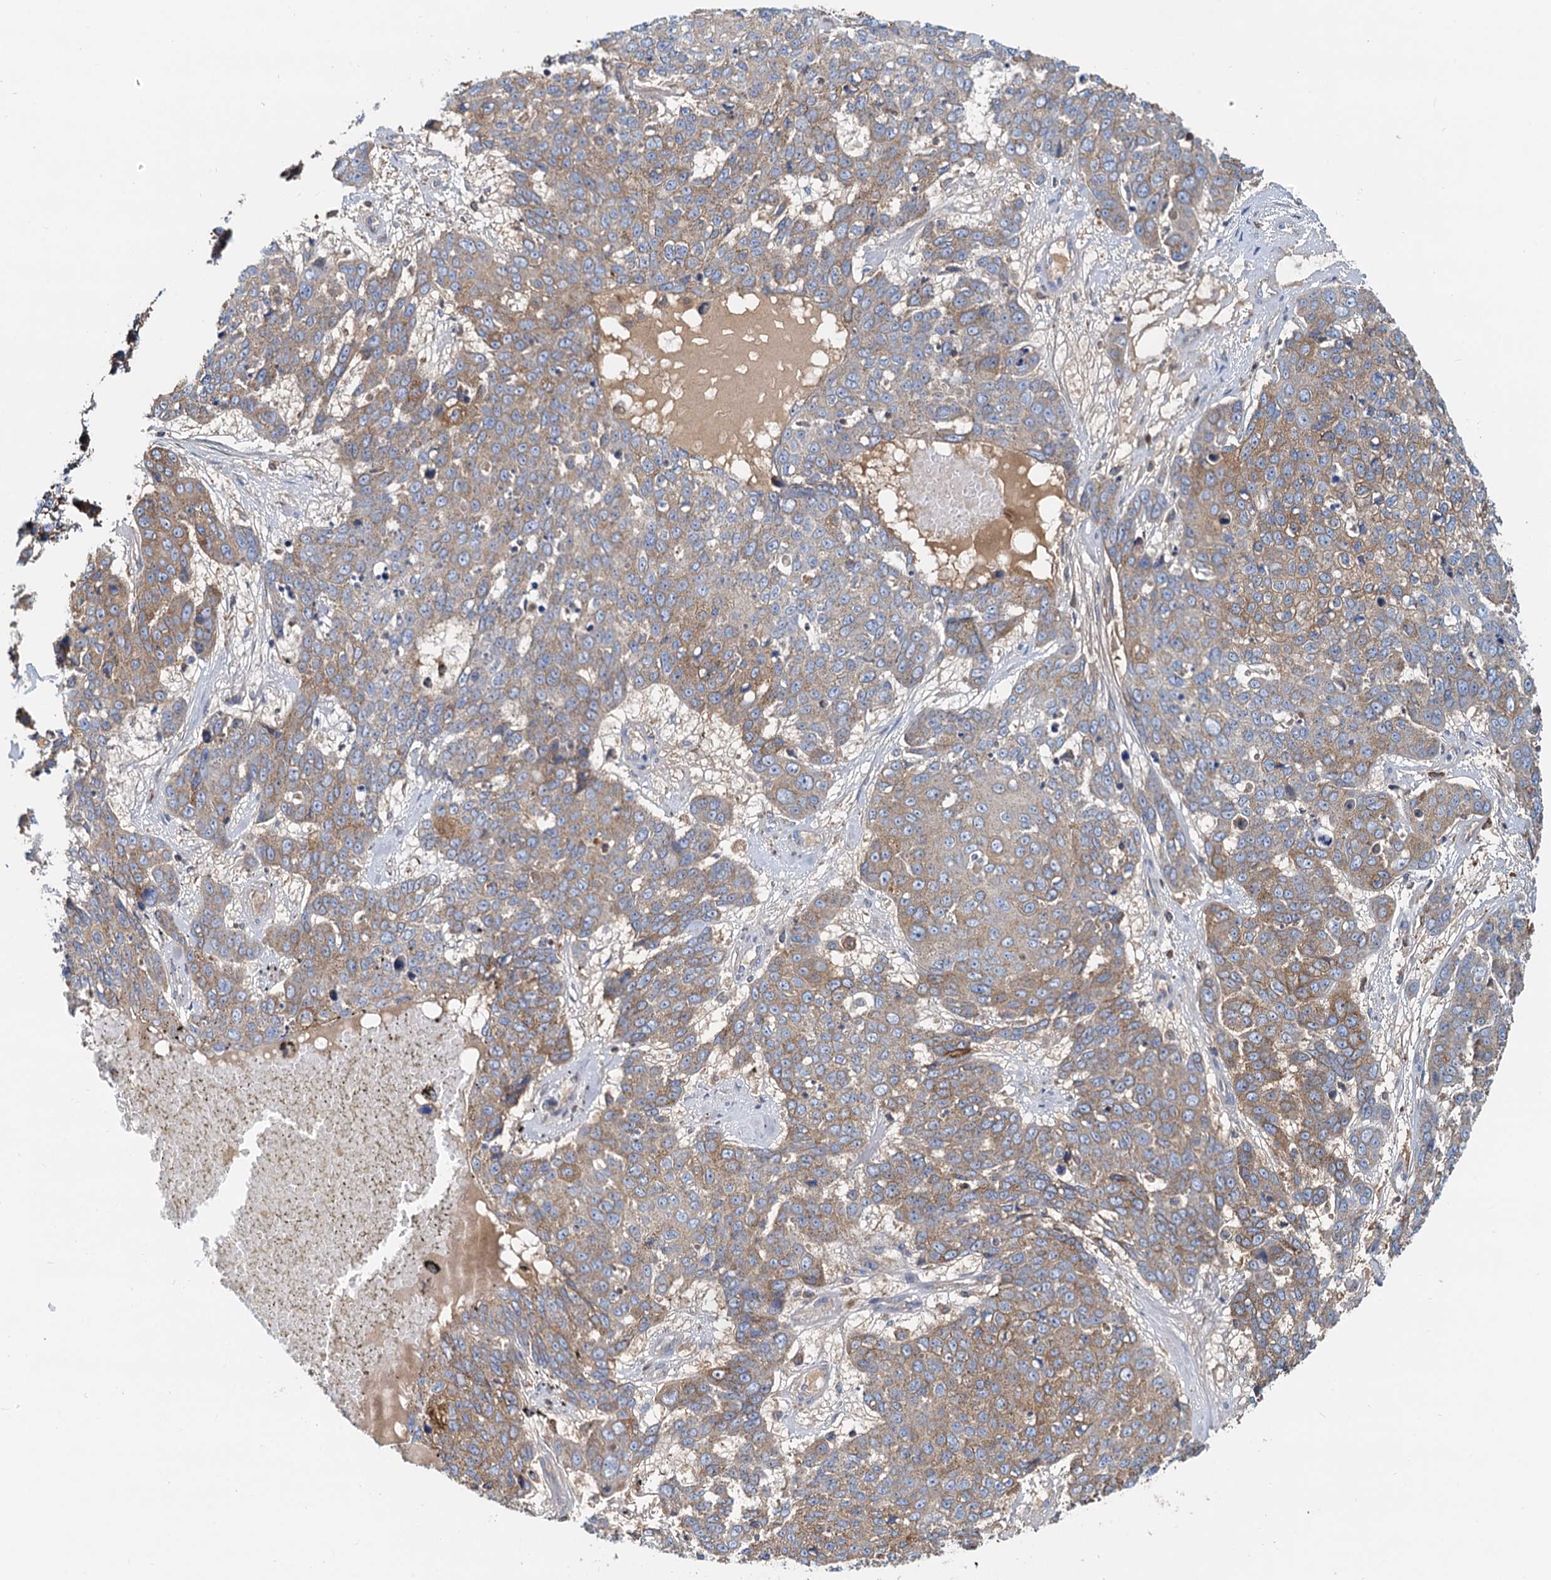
{"staining": {"intensity": "moderate", "quantity": "25%-75%", "location": "cytoplasmic/membranous"}, "tissue": "skin cancer", "cell_type": "Tumor cells", "image_type": "cancer", "snomed": [{"axis": "morphology", "description": "Squamous cell carcinoma, NOS"}, {"axis": "topography", "description": "Skin"}], "caption": "Skin cancer stained for a protein demonstrates moderate cytoplasmic/membranous positivity in tumor cells.", "gene": "LNX2", "patient": {"sex": "male", "age": 71}}